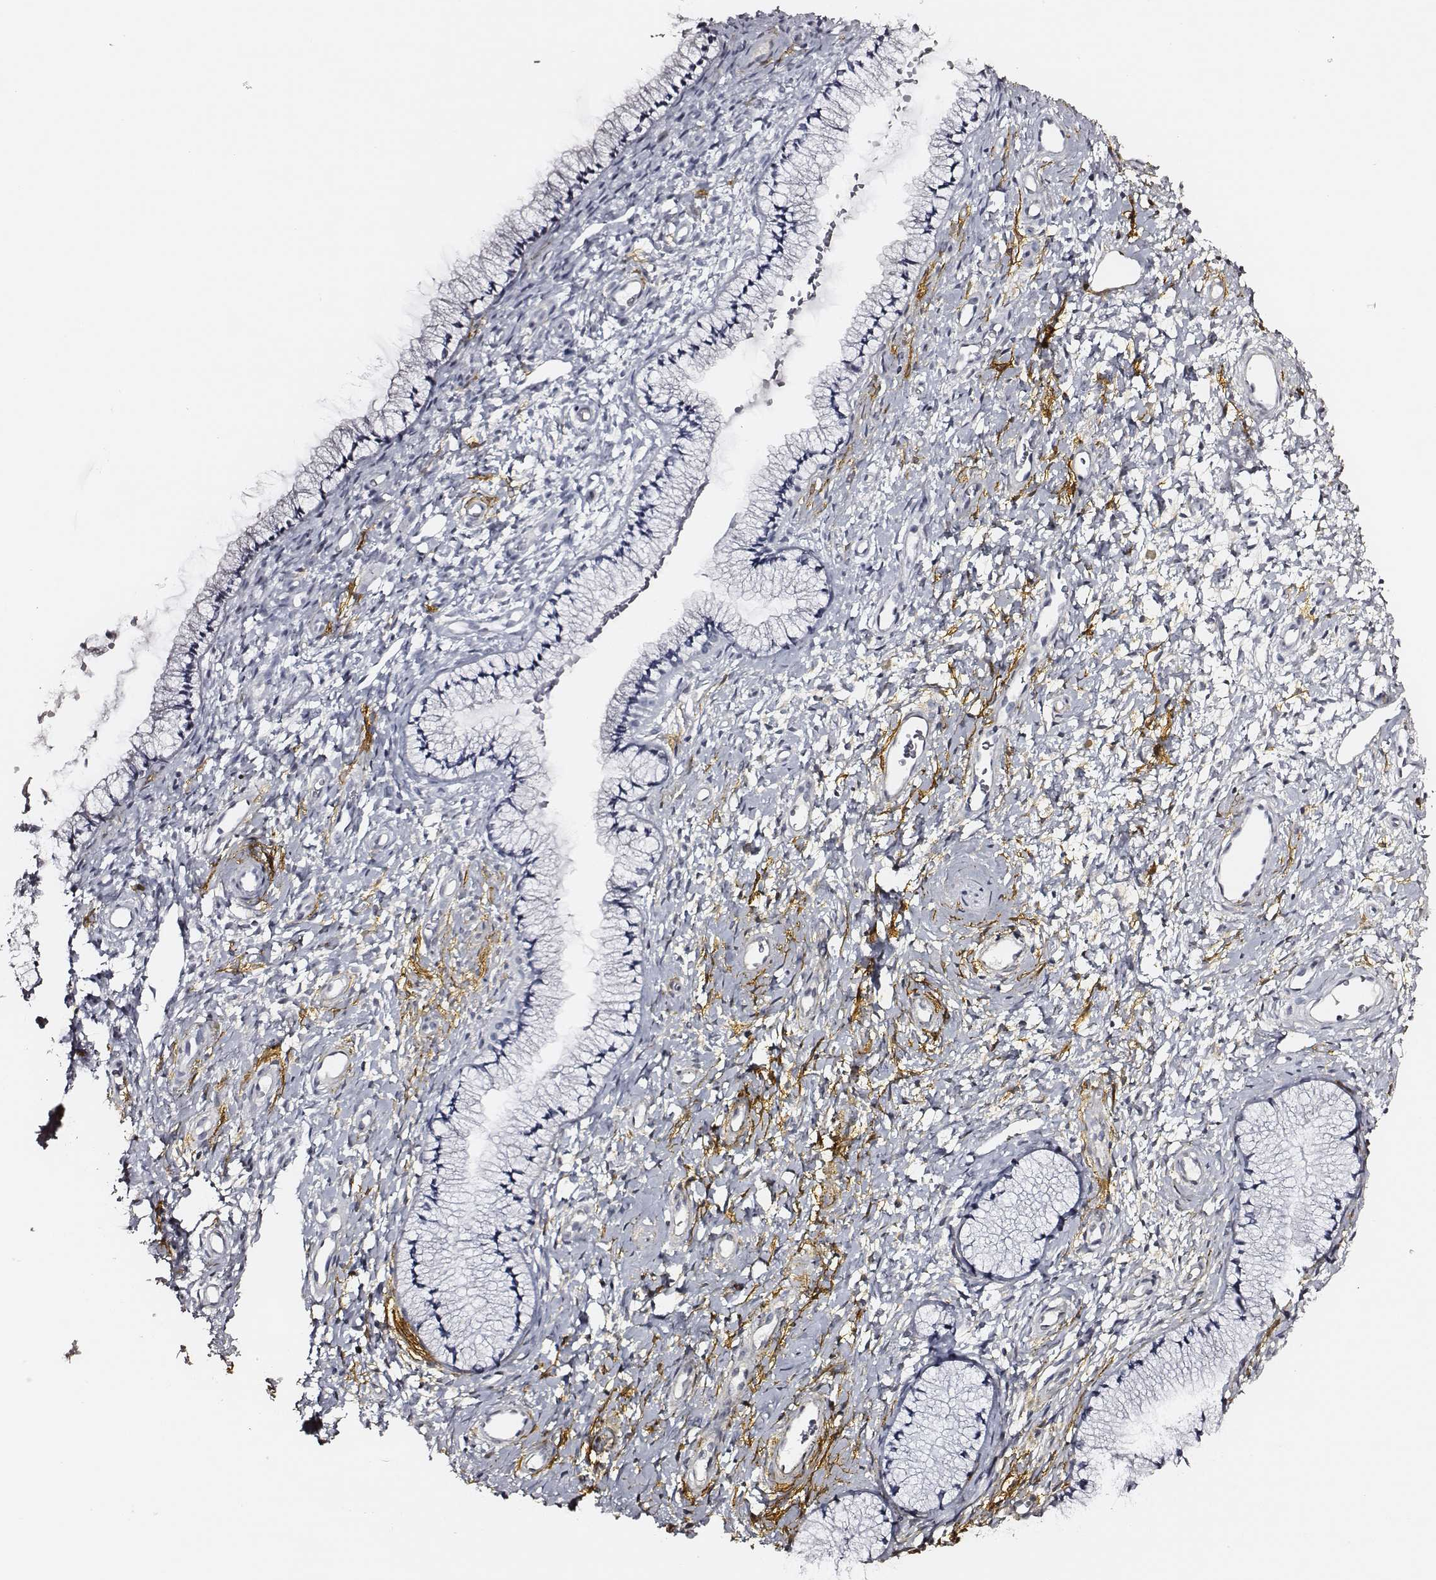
{"staining": {"intensity": "negative", "quantity": "none", "location": "none"}, "tissue": "cervix", "cell_type": "Glandular cells", "image_type": "normal", "snomed": [{"axis": "morphology", "description": "Normal tissue, NOS"}, {"axis": "topography", "description": "Cervix"}], "caption": "Immunohistochemistry (IHC) of benign human cervix displays no staining in glandular cells. (DAB IHC visualized using brightfield microscopy, high magnification).", "gene": "DPEP1", "patient": {"sex": "female", "age": 36}}